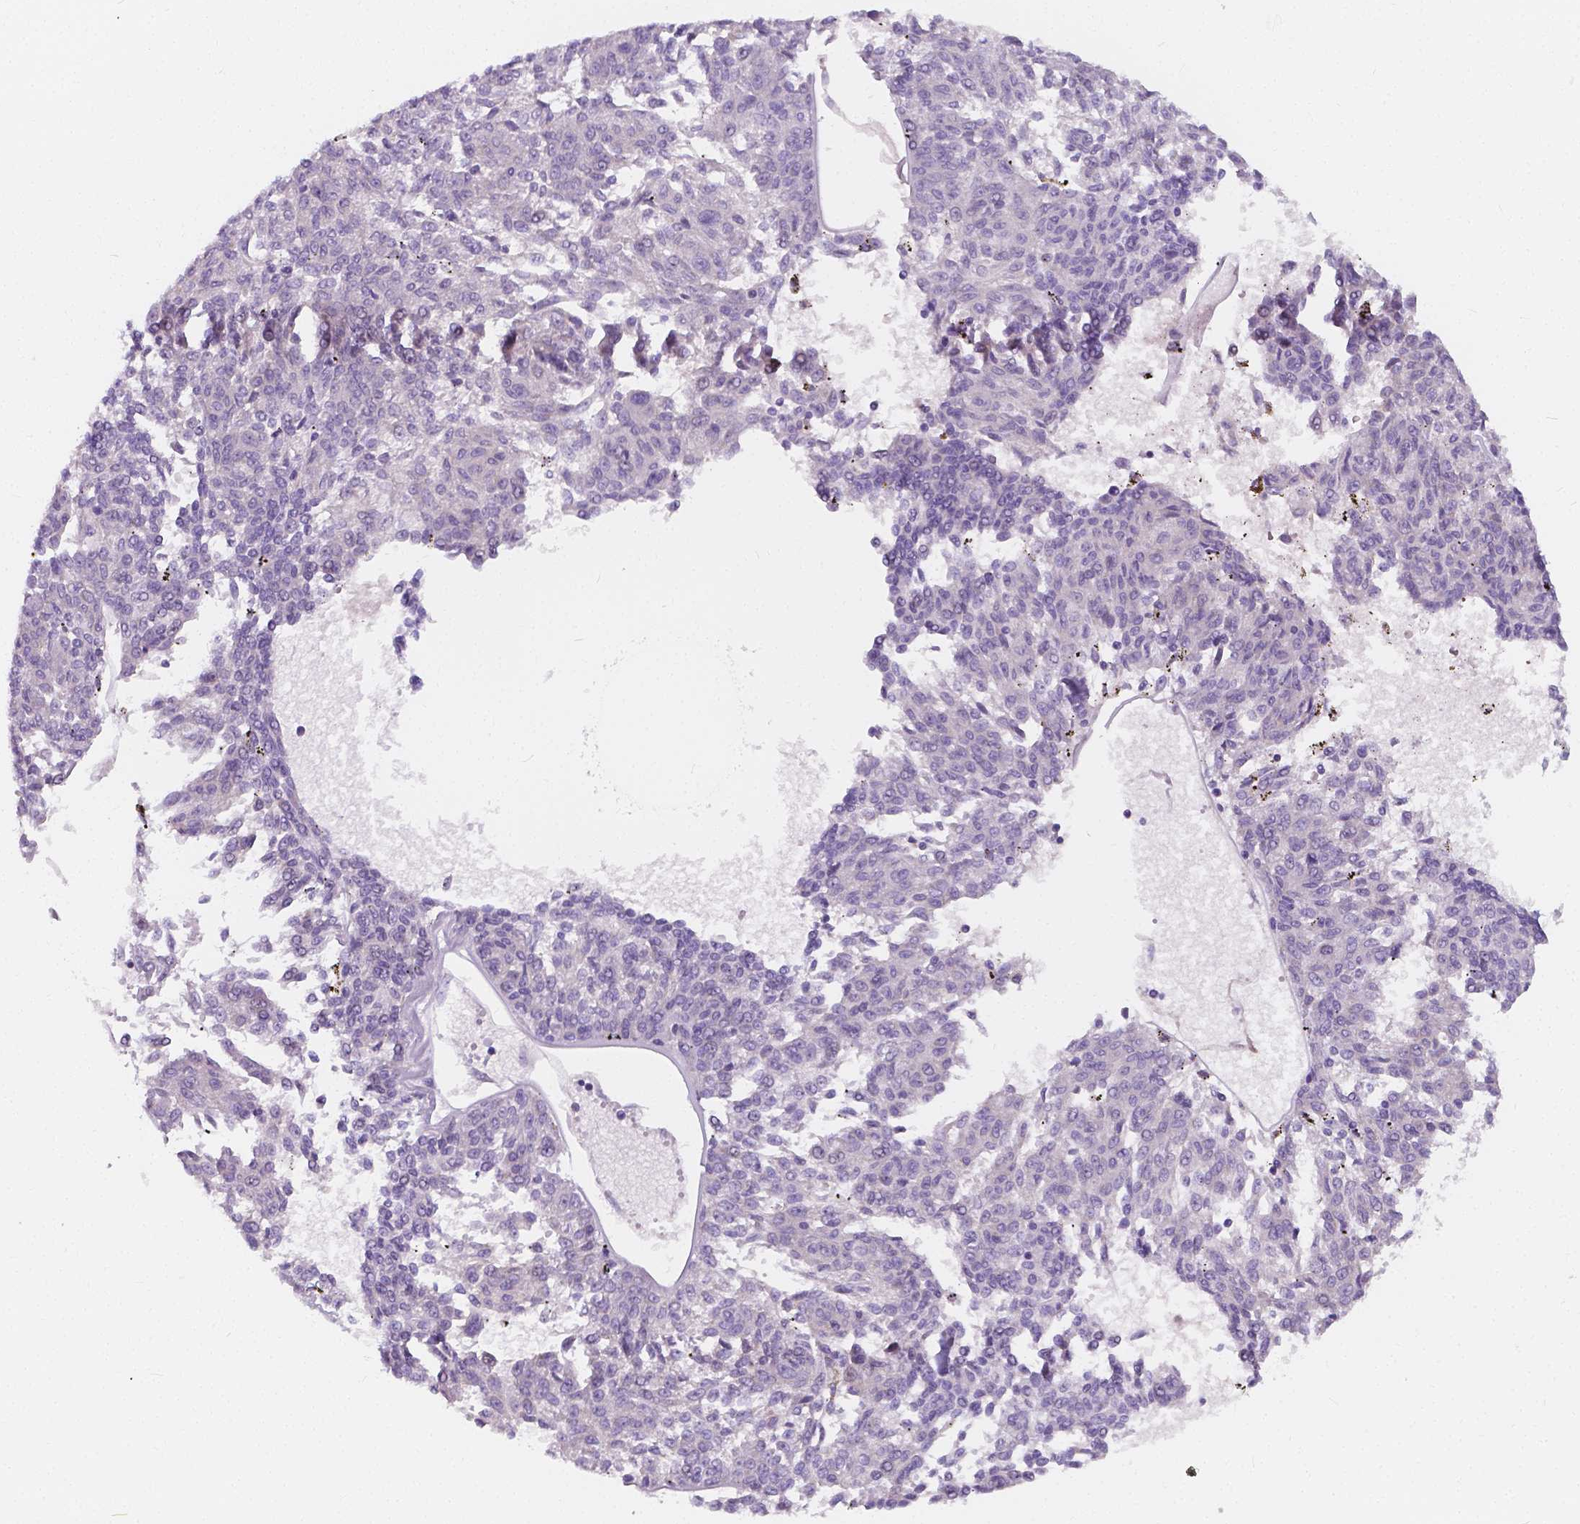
{"staining": {"intensity": "negative", "quantity": "none", "location": "none"}, "tissue": "melanoma", "cell_type": "Tumor cells", "image_type": "cancer", "snomed": [{"axis": "morphology", "description": "Malignant melanoma, NOS"}, {"axis": "topography", "description": "Skin"}], "caption": "High magnification brightfield microscopy of malignant melanoma stained with DAB (brown) and counterstained with hematoxylin (blue): tumor cells show no significant staining.", "gene": "RNF186", "patient": {"sex": "female", "age": 72}}